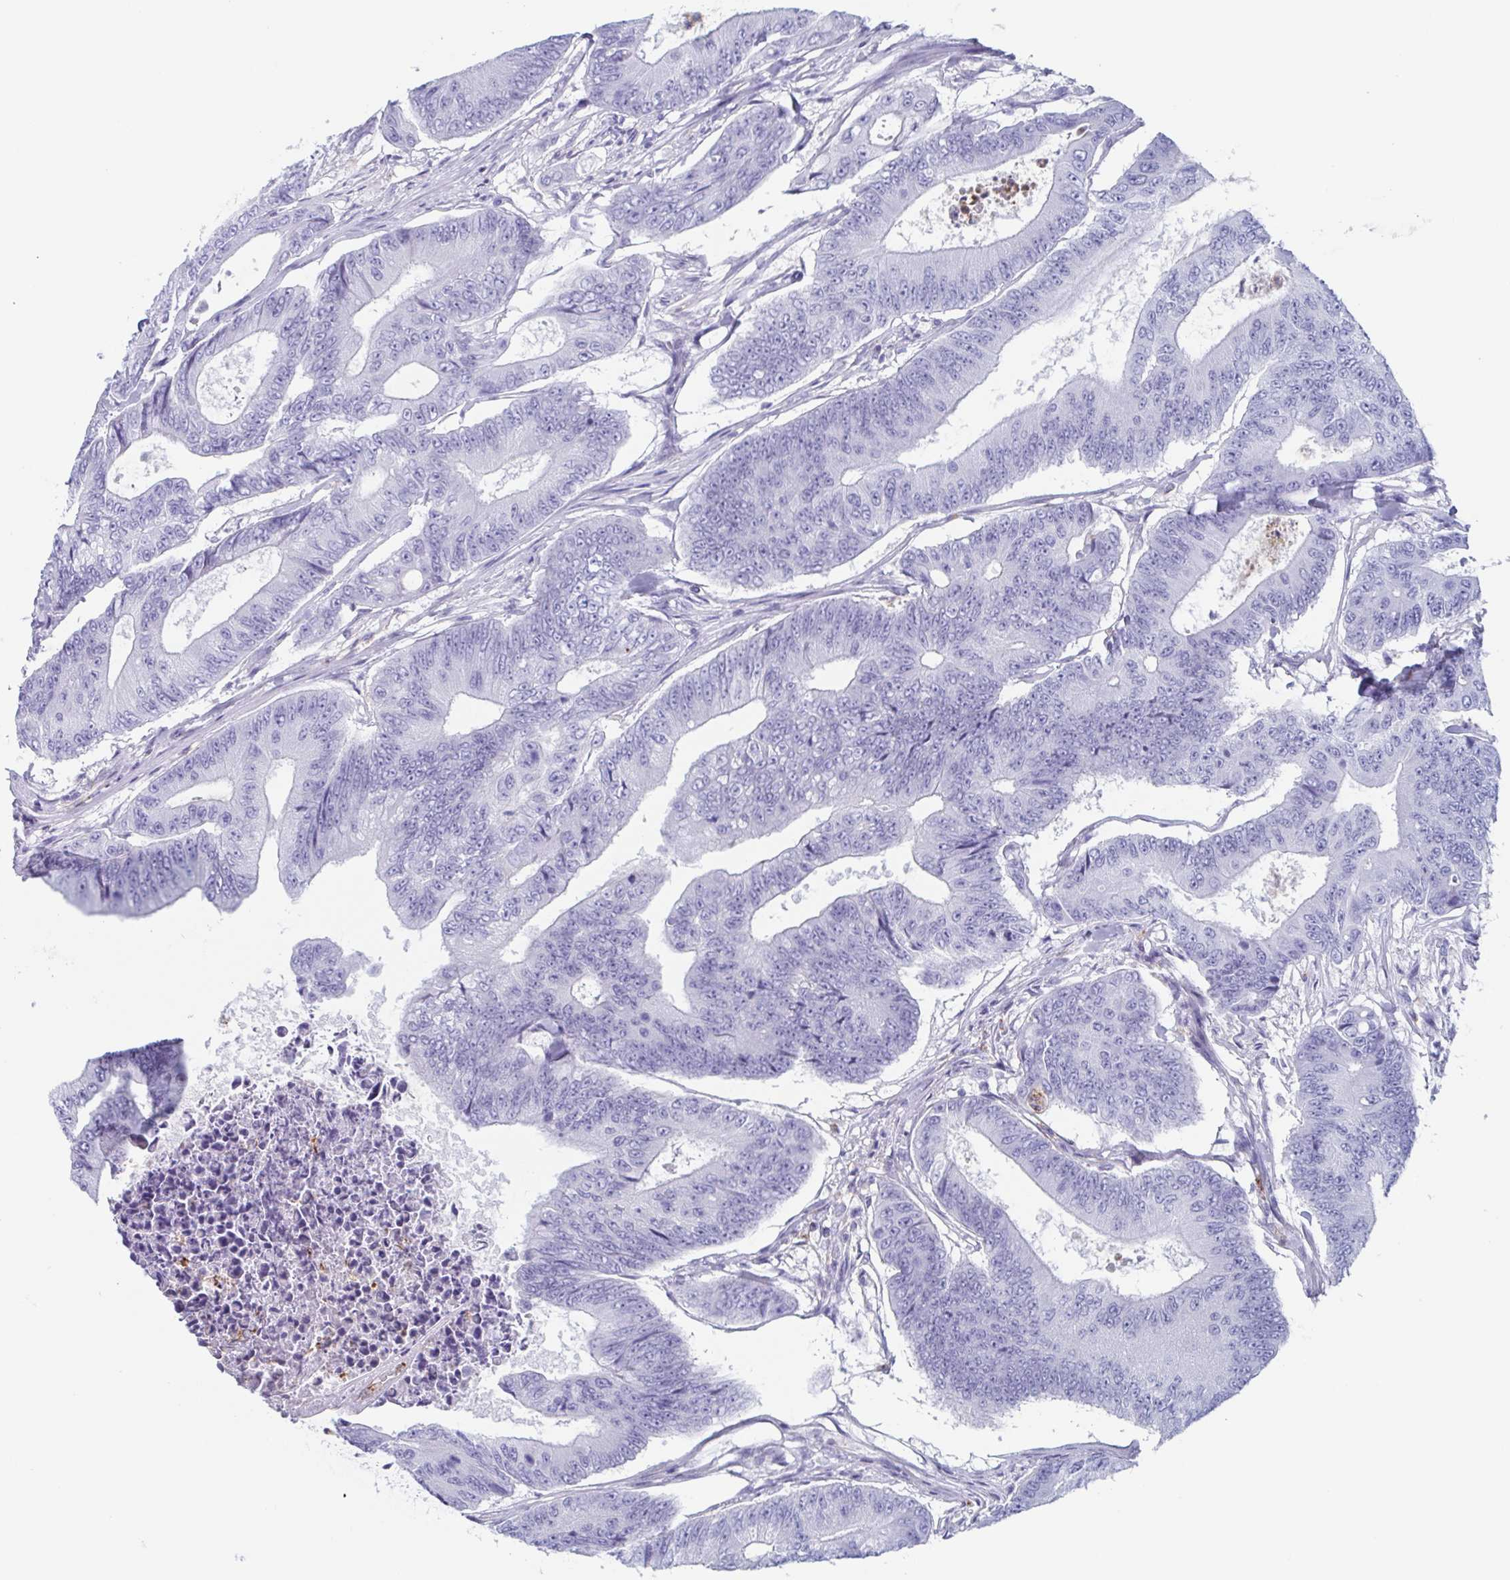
{"staining": {"intensity": "negative", "quantity": "none", "location": "none"}, "tissue": "colorectal cancer", "cell_type": "Tumor cells", "image_type": "cancer", "snomed": [{"axis": "morphology", "description": "Adenocarcinoma, NOS"}, {"axis": "topography", "description": "Colon"}], "caption": "An IHC image of colorectal cancer is shown. There is no staining in tumor cells of colorectal cancer. (Brightfield microscopy of DAB (3,3'-diaminobenzidine) IHC at high magnification).", "gene": "BPI", "patient": {"sex": "female", "age": 48}}